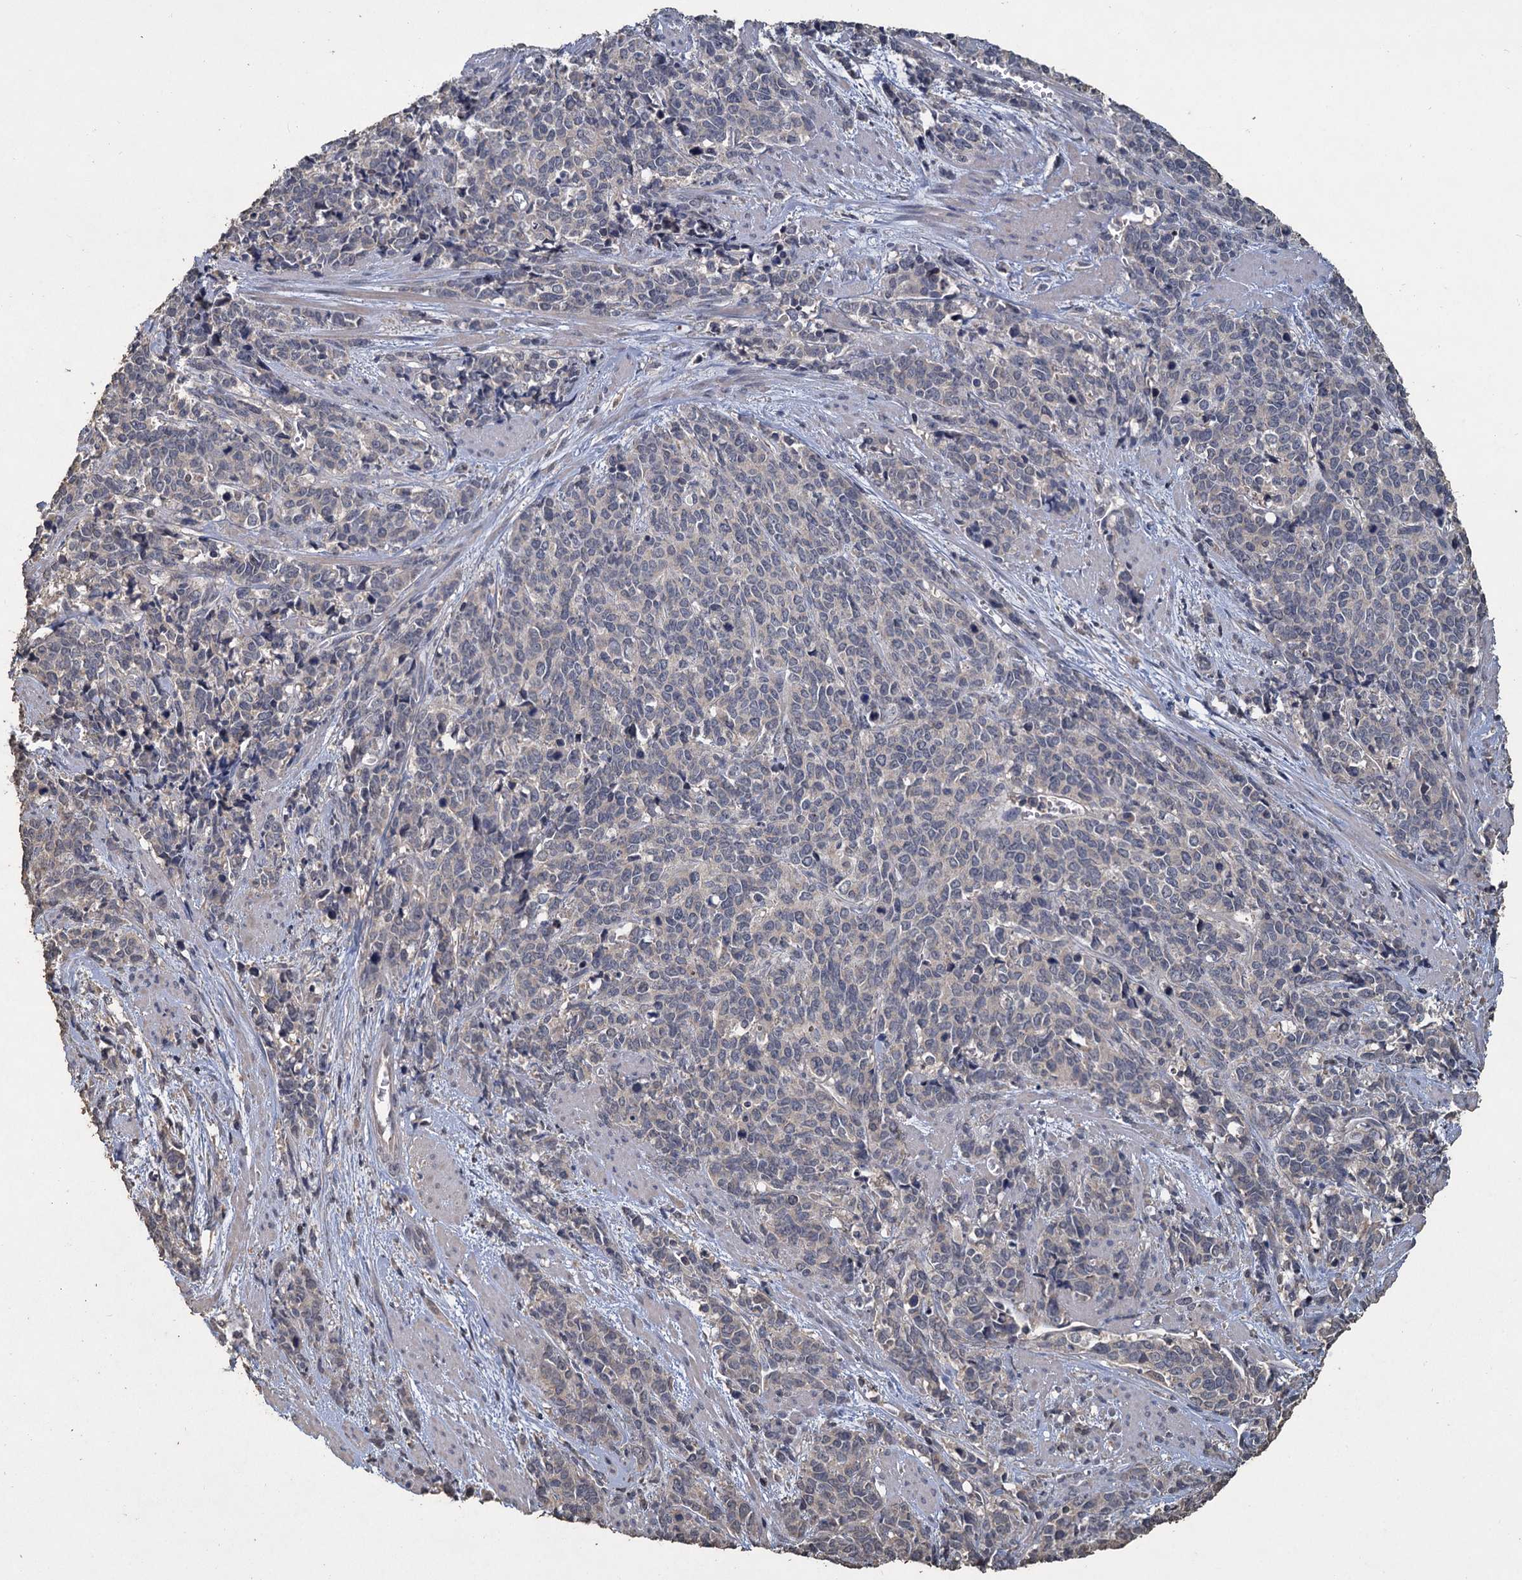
{"staining": {"intensity": "negative", "quantity": "none", "location": "none"}, "tissue": "cervical cancer", "cell_type": "Tumor cells", "image_type": "cancer", "snomed": [{"axis": "morphology", "description": "Squamous cell carcinoma, NOS"}, {"axis": "topography", "description": "Cervix"}], "caption": "Tumor cells are negative for protein expression in human cervical cancer (squamous cell carcinoma).", "gene": "CCDC61", "patient": {"sex": "female", "age": 60}}